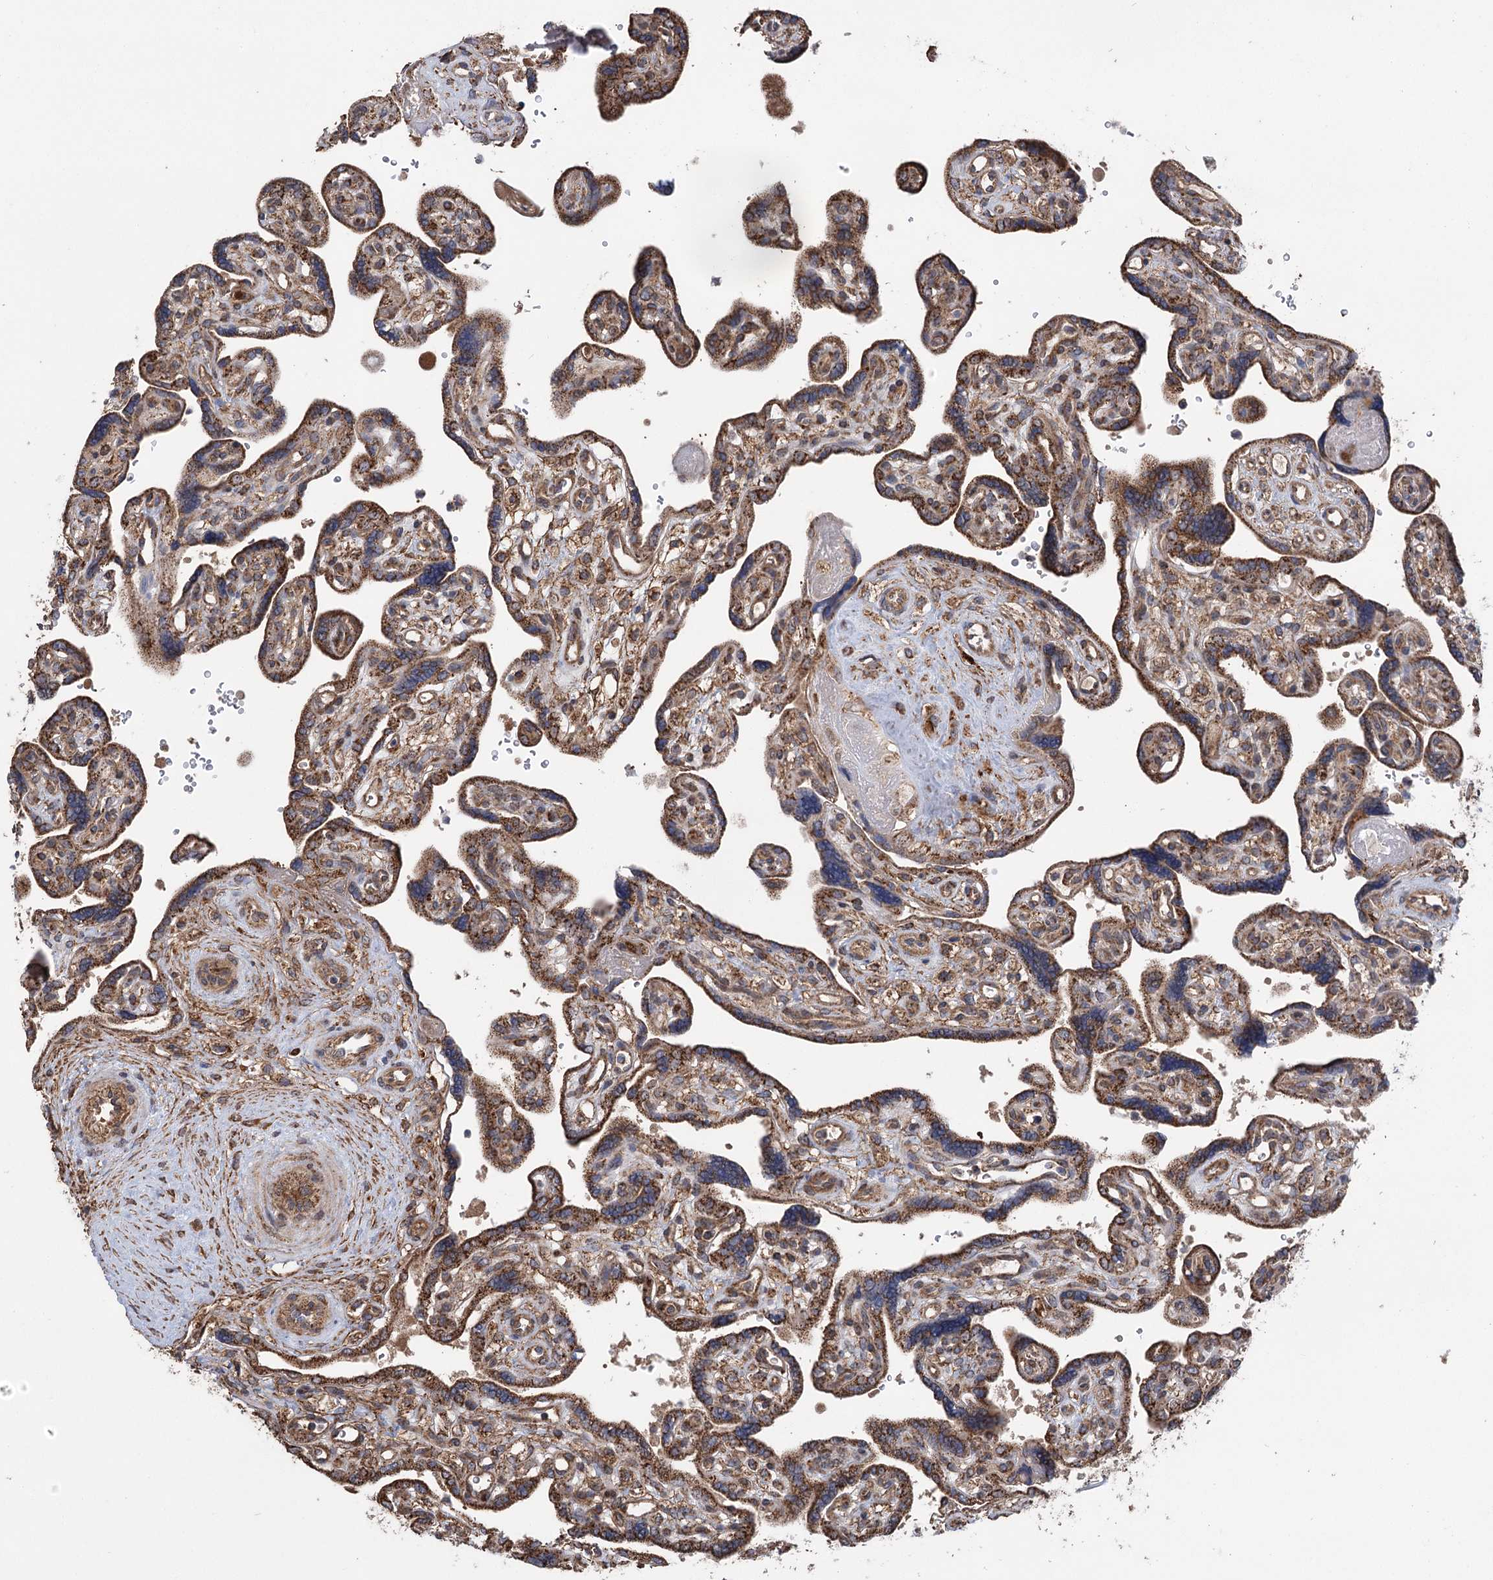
{"staining": {"intensity": "strong", "quantity": ">75%", "location": "cytoplasmic/membranous"}, "tissue": "placenta", "cell_type": "Trophoblastic cells", "image_type": "normal", "snomed": [{"axis": "morphology", "description": "Normal tissue, NOS"}, {"axis": "topography", "description": "Placenta"}], "caption": "A high amount of strong cytoplasmic/membranous staining is present in about >75% of trophoblastic cells in unremarkable placenta. The protein is shown in brown color, while the nuclei are stained blue.", "gene": "RWDD4", "patient": {"sex": "female", "age": 39}}